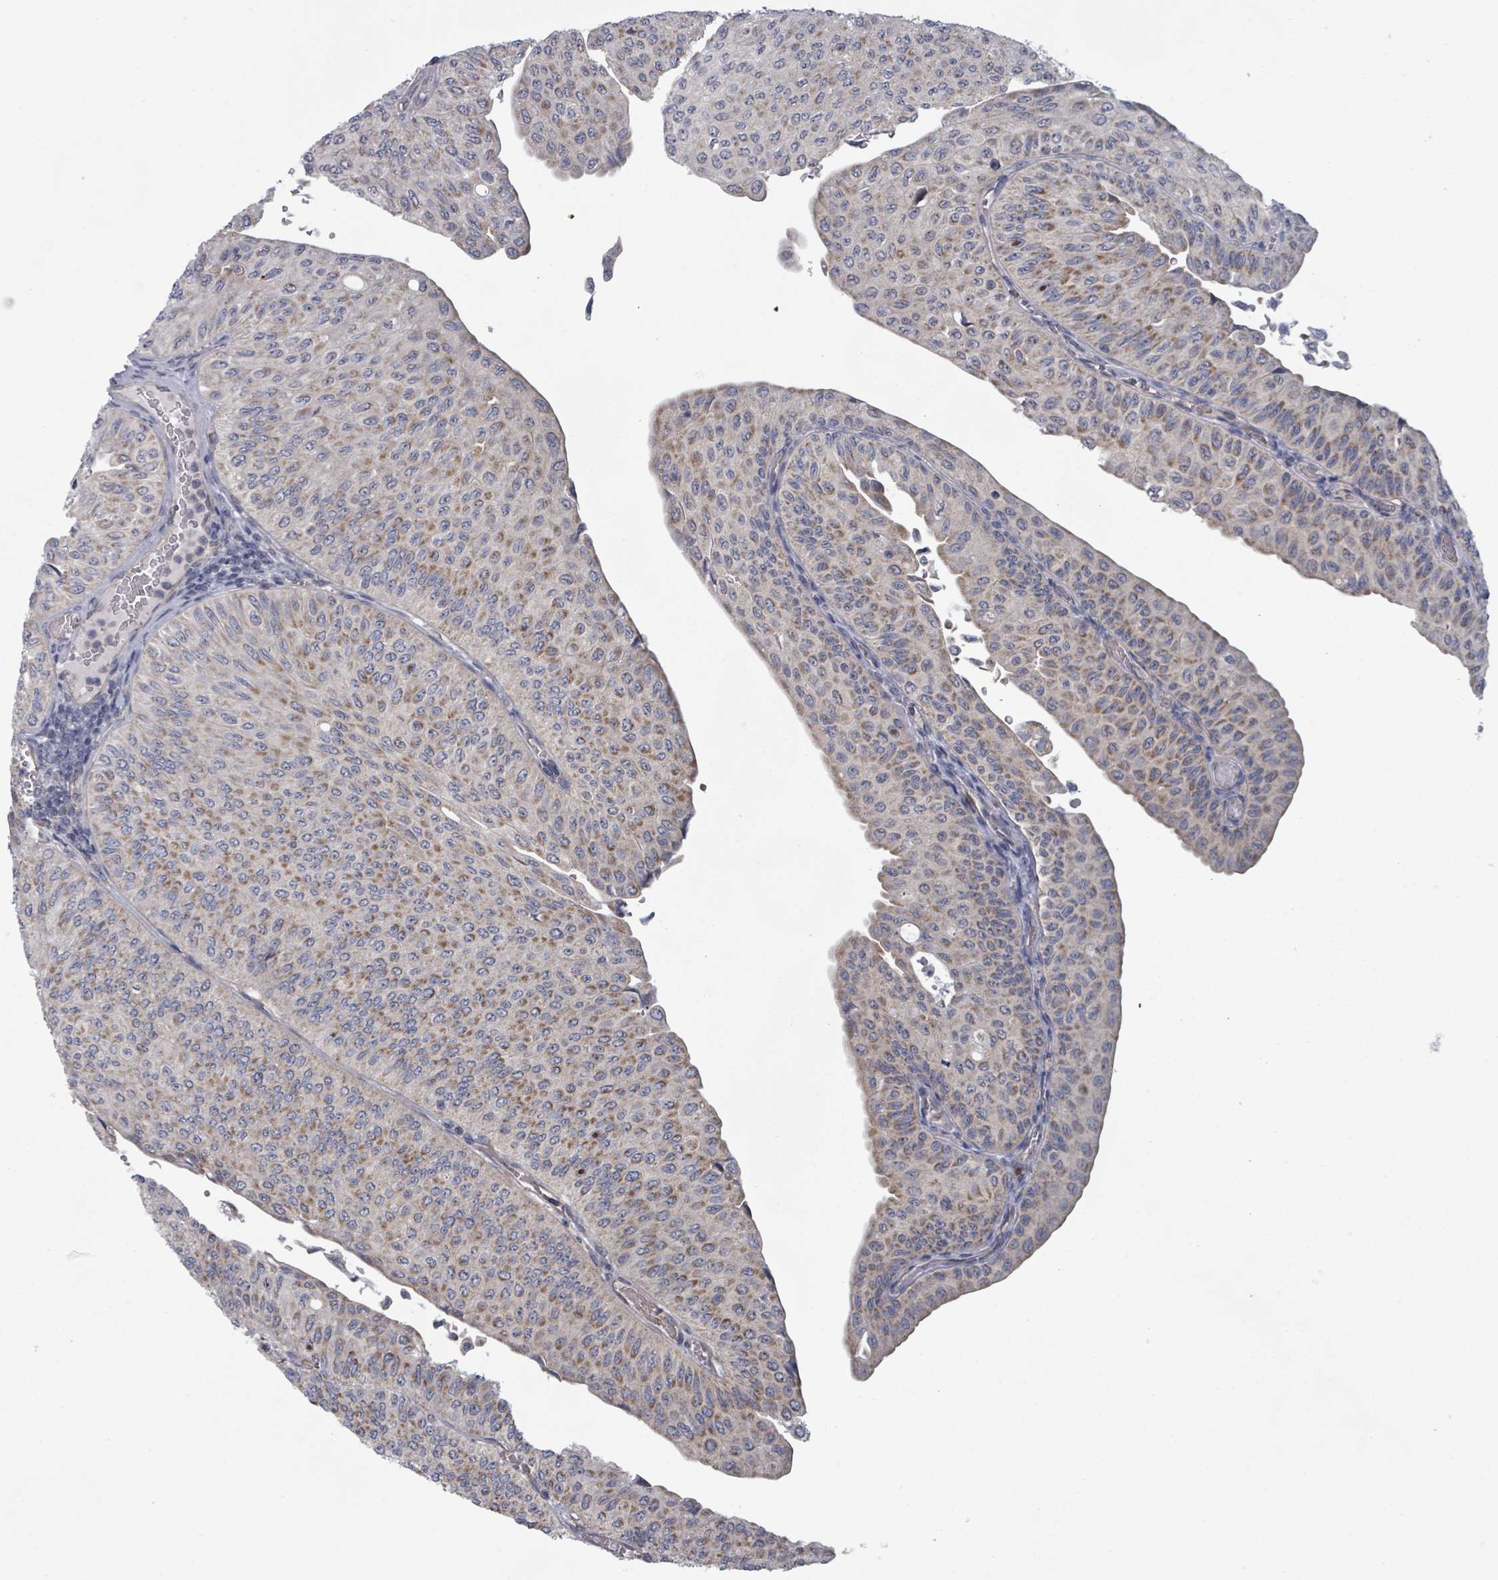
{"staining": {"intensity": "moderate", "quantity": "25%-75%", "location": "cytoplasmic/membranous"}, "tissue": "urothelial cancer", "cell_type": "Tumor cells", "image_type": "cancer", "snomed": [{"axis": "morphology", "description": "Urothelial carcinoma, NOS"}, {"axis": "topography", "description": "Urinary bladder"}], "caption": "Urothelial cancer stained with a protein marker exhibits moderate staining in tumor cells.", "gene": "FKBP1A", "patient": {"sex": "male", "age": 59}}